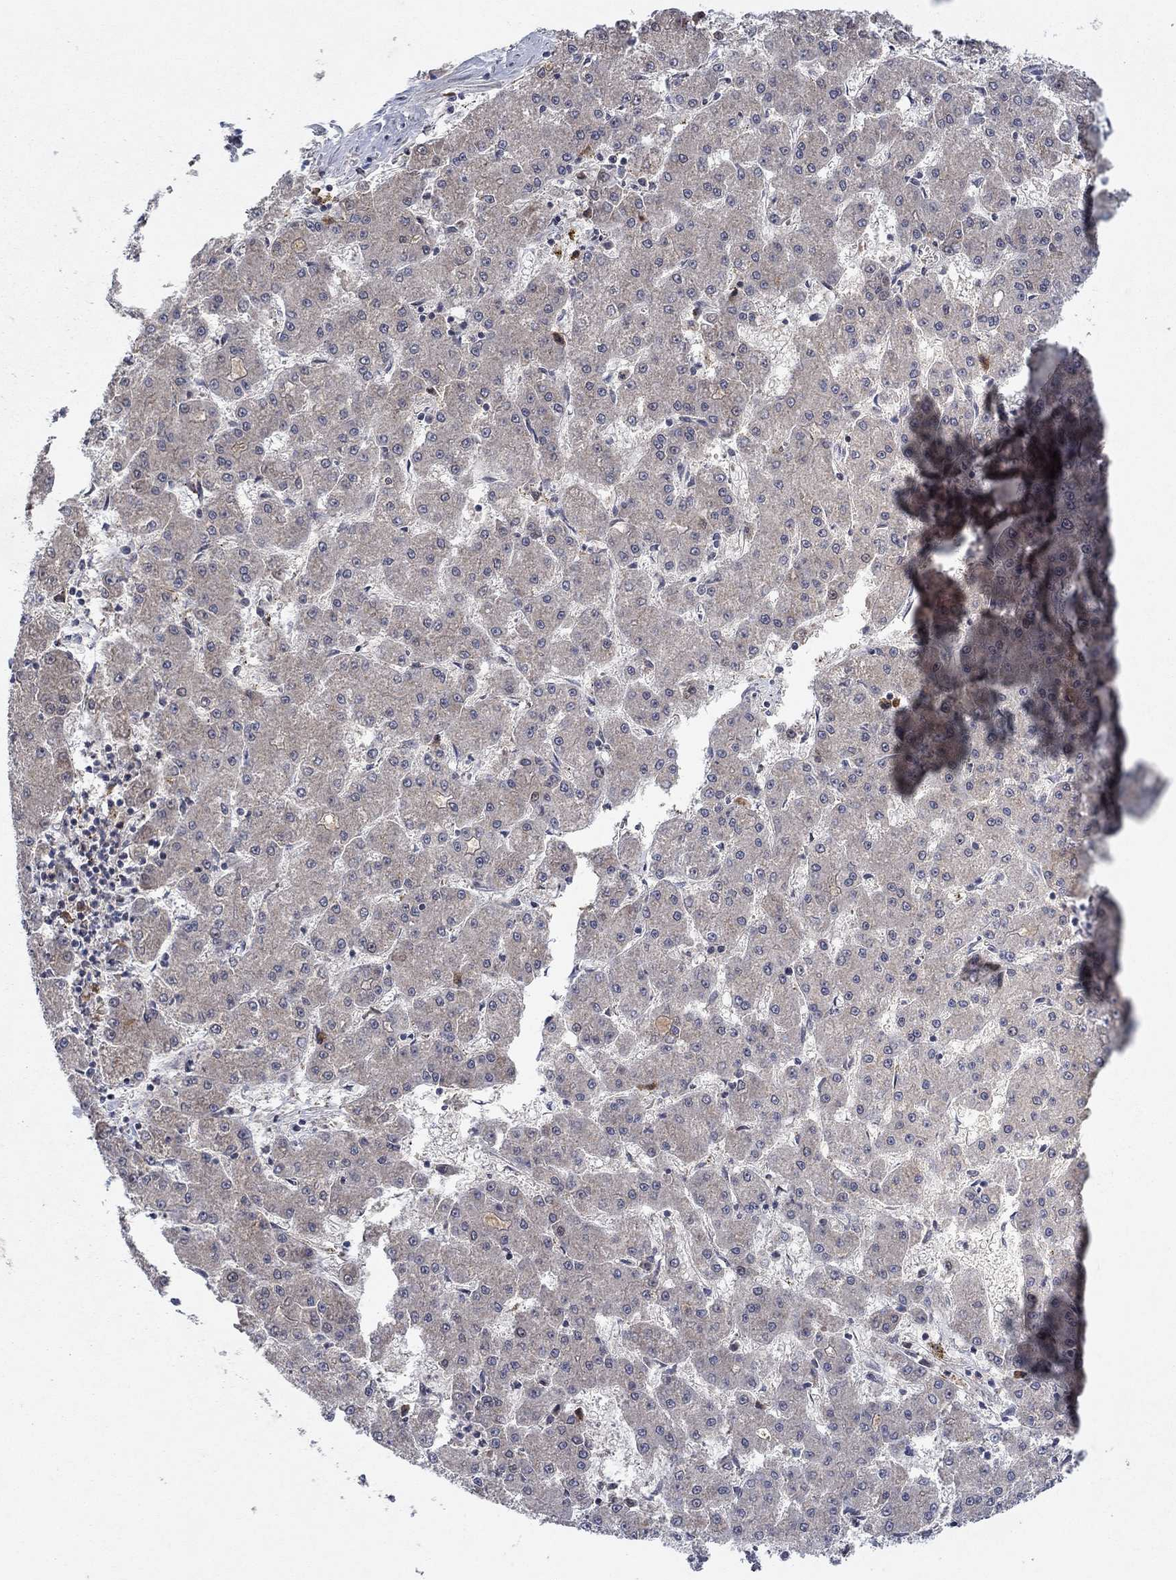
{"staining": {"intensity": "negative", "quantity": "none", "location": "none"}, "tissue": "liver cancer", "cell_type": "Tumor cells", "image_type": "cancer", "snomed": [{"axis": "morphology", "description": "Carcinoma, Hepatocellular, NOS"}, {"axis": "topography", "description": "Liver"}], "caption": "Immunohistochemical staining of liver cancer (hepatocellular carcinoma) shows no significant staining in tumor cells.", "gene": "IL4", "patient": {"sex": "male", "age": 73}}